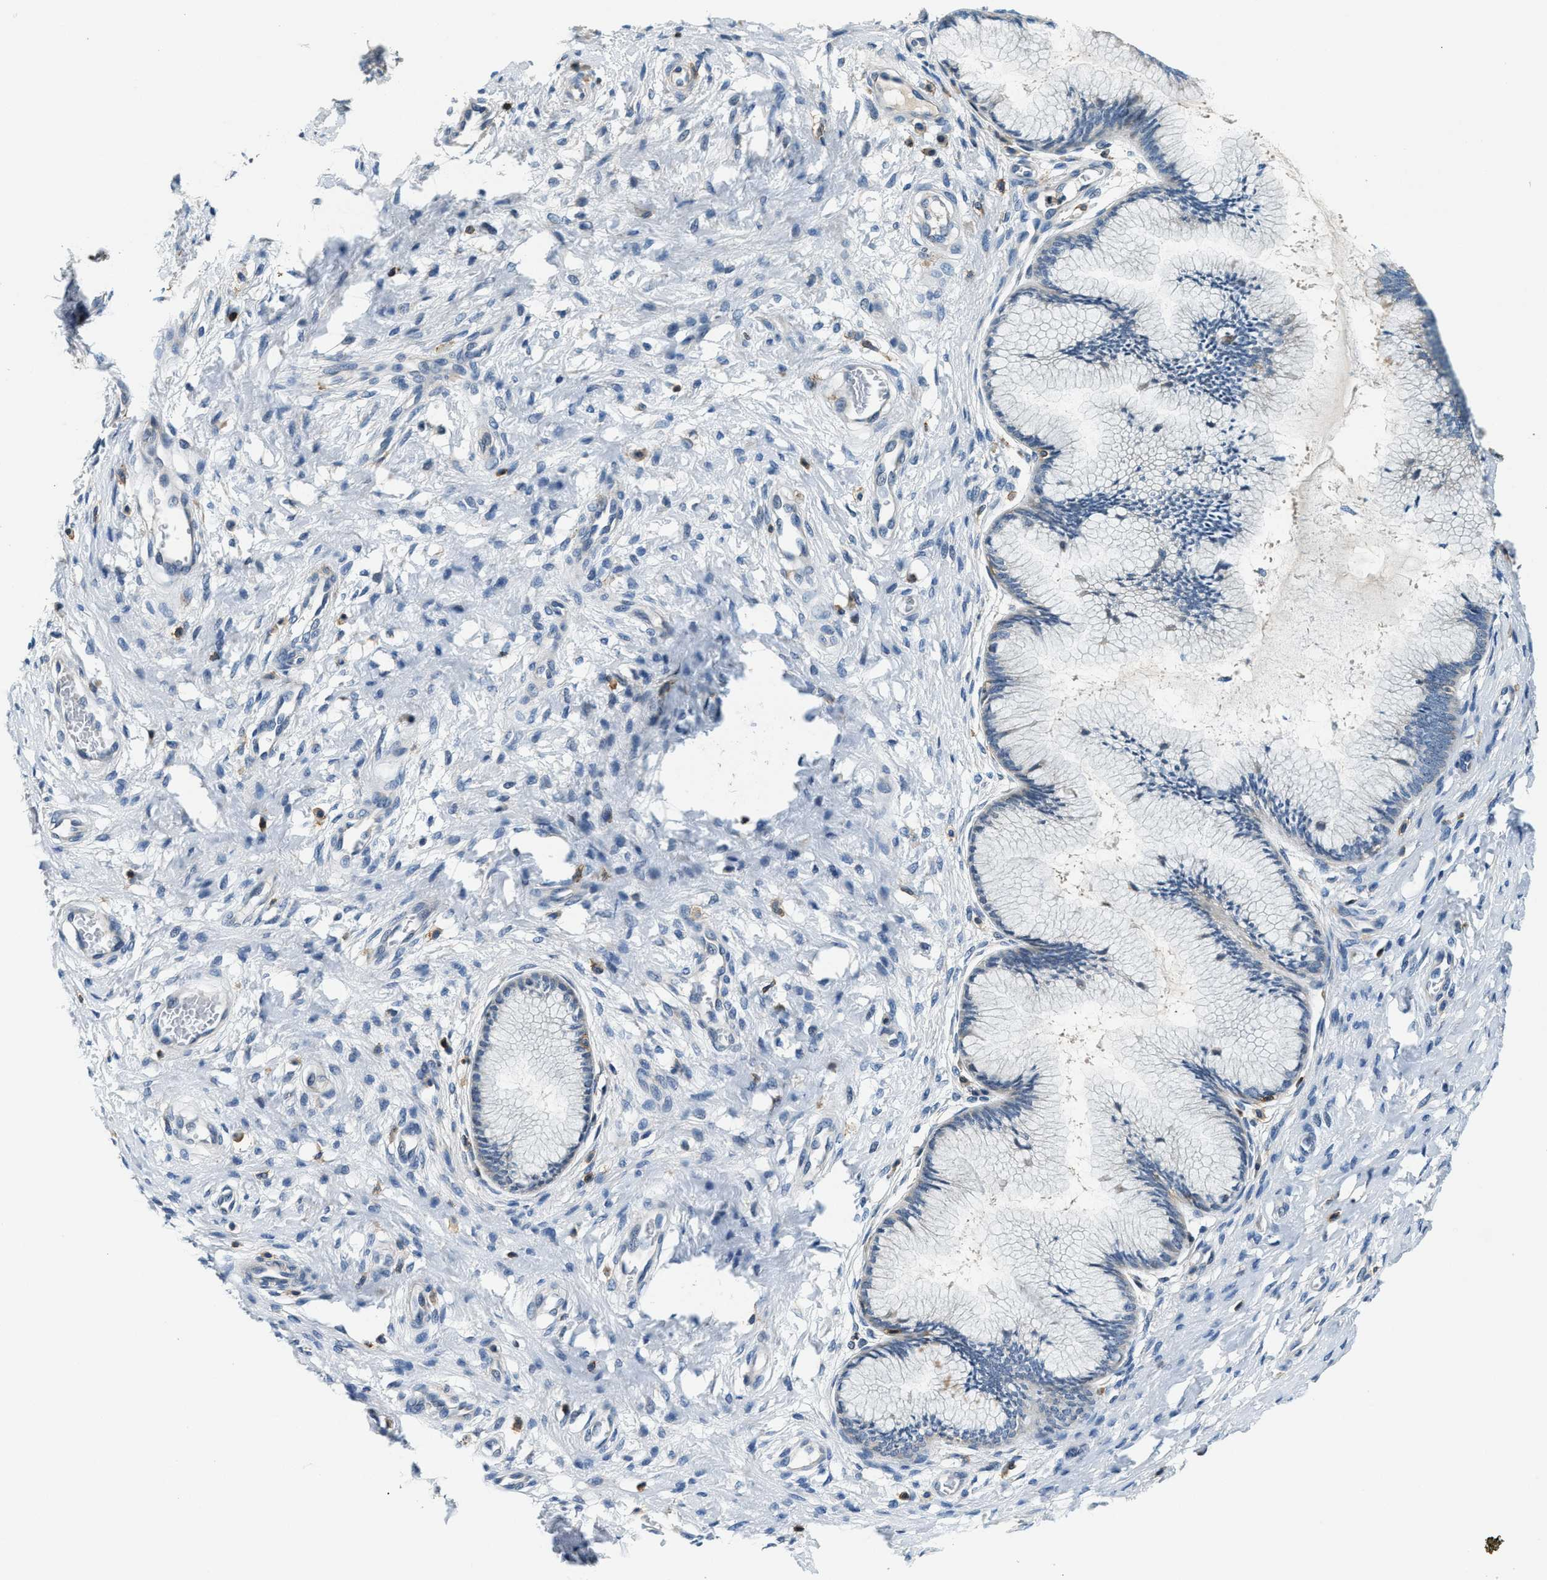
{"staining": {"intensity": "negative", "quantity": "none", "location": "none"}, "tissue": "cervix", "cell_type": "Glandular cells", "image_type": "normal", "snomed": [{"axis": "morphology", "description": "Normal tissue, NOS"}, {"axis": "topography", "description": "Cervix"}], "caption": "DAB (3,3'-diaminobenzidine) immunohistochemical staining of unremarkable cervix reveals no significant positivity in glandular cells.", "gene": "MYO1G", "patient": {"sex": "female", "age": 55}}